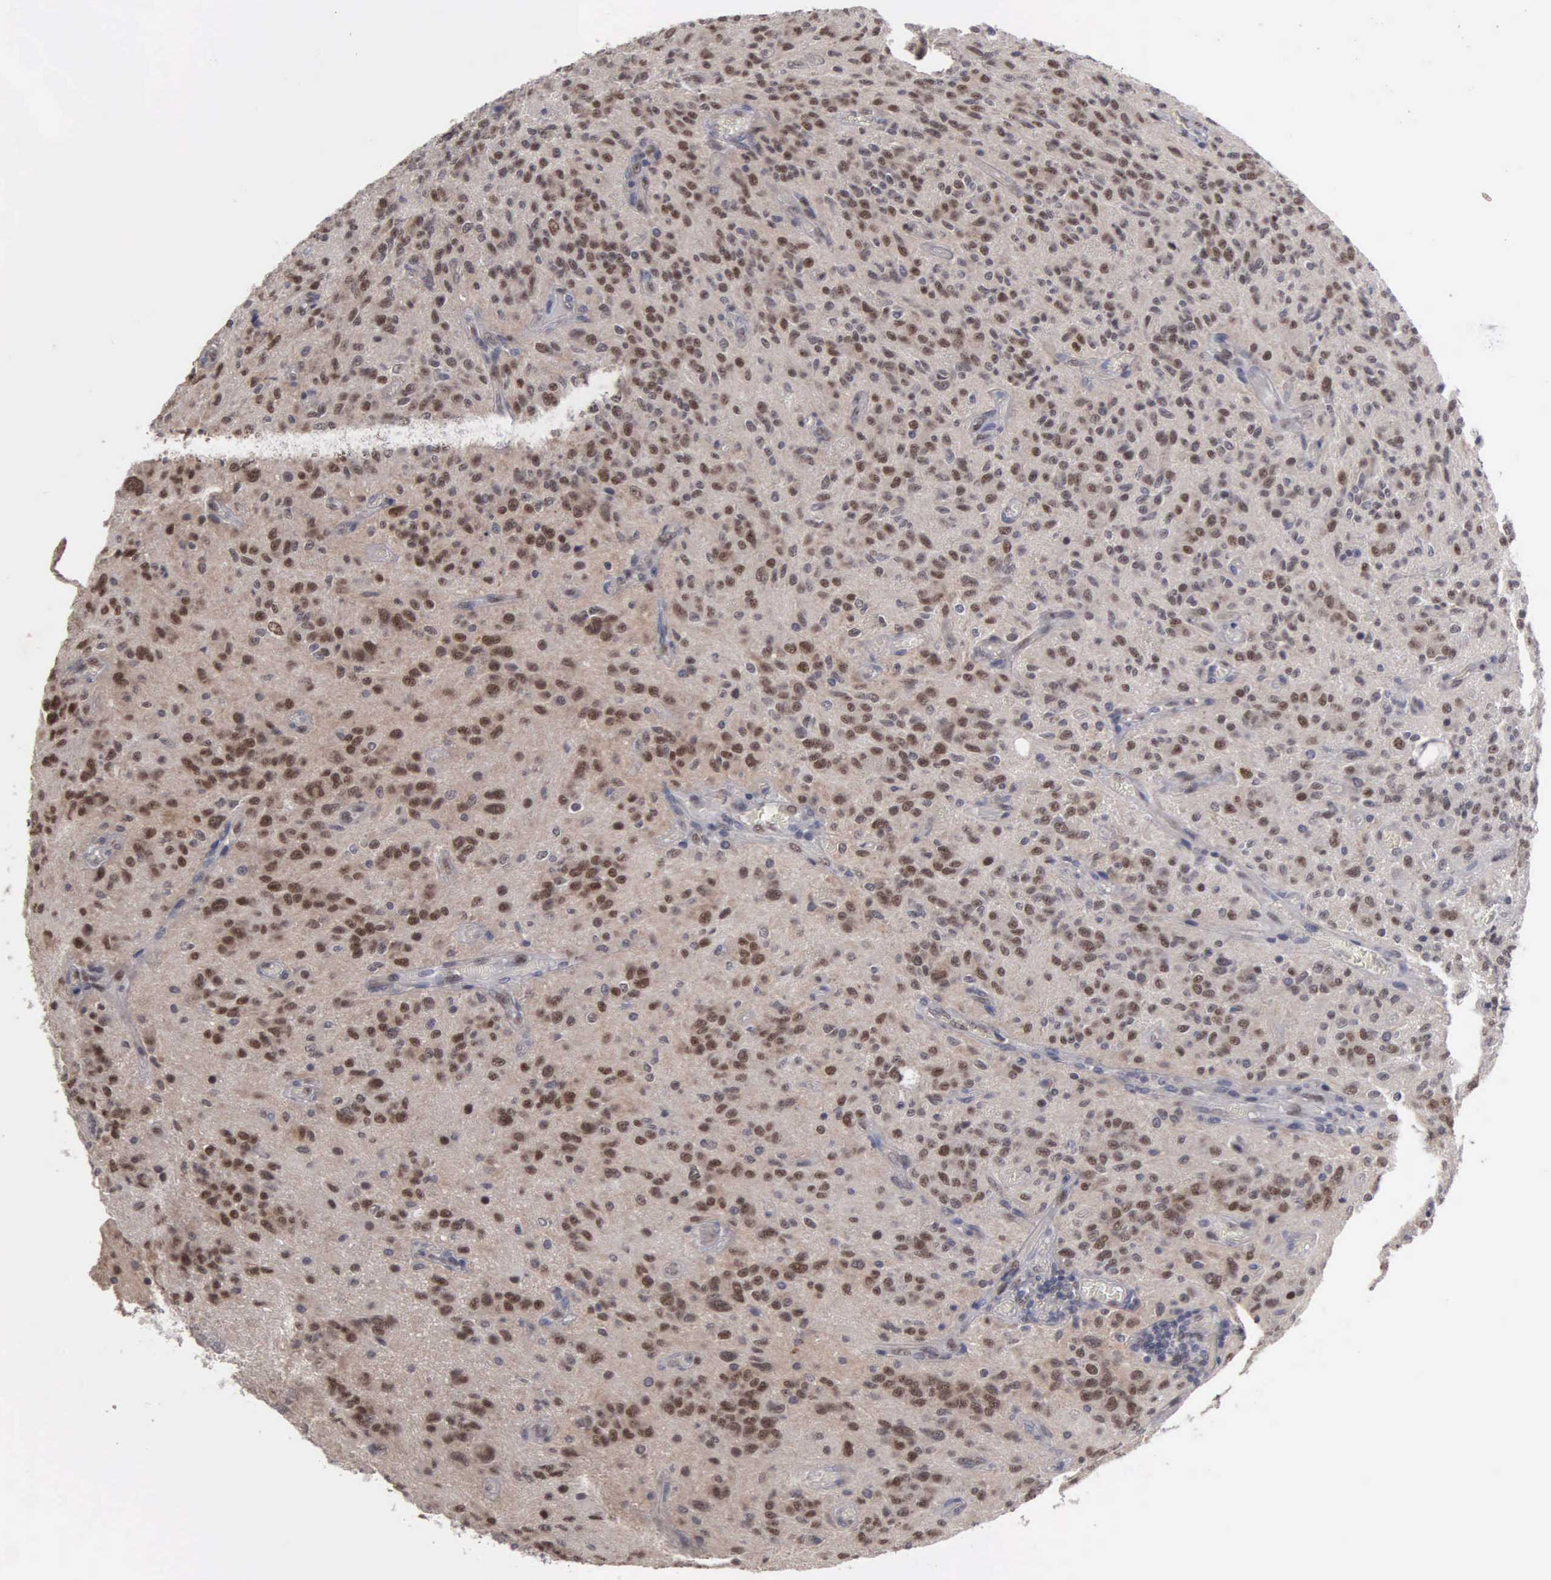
{"staining": {"intensity": "moderate", "quantity": "25%-75%", "location": "nuclear"}, "tissue": "glioma", "cell_type": "Tumor cells", "image_type": "cancer", "snomed": [{"axis": "morphology", "description": "Glioma, malignant, Low grade"}, {"axis": "topography", "description": "Brain"}], "caption": "The photomicrograph exhibits staining of low-grade glioma (malignant), revealing moderate nuclear protein expression (brown color) within tumor cells. (IHC, brightfield microscopy, high magnification).", "gene": "ZBTB33", "patient": {"sex": "female", "age": 15}}